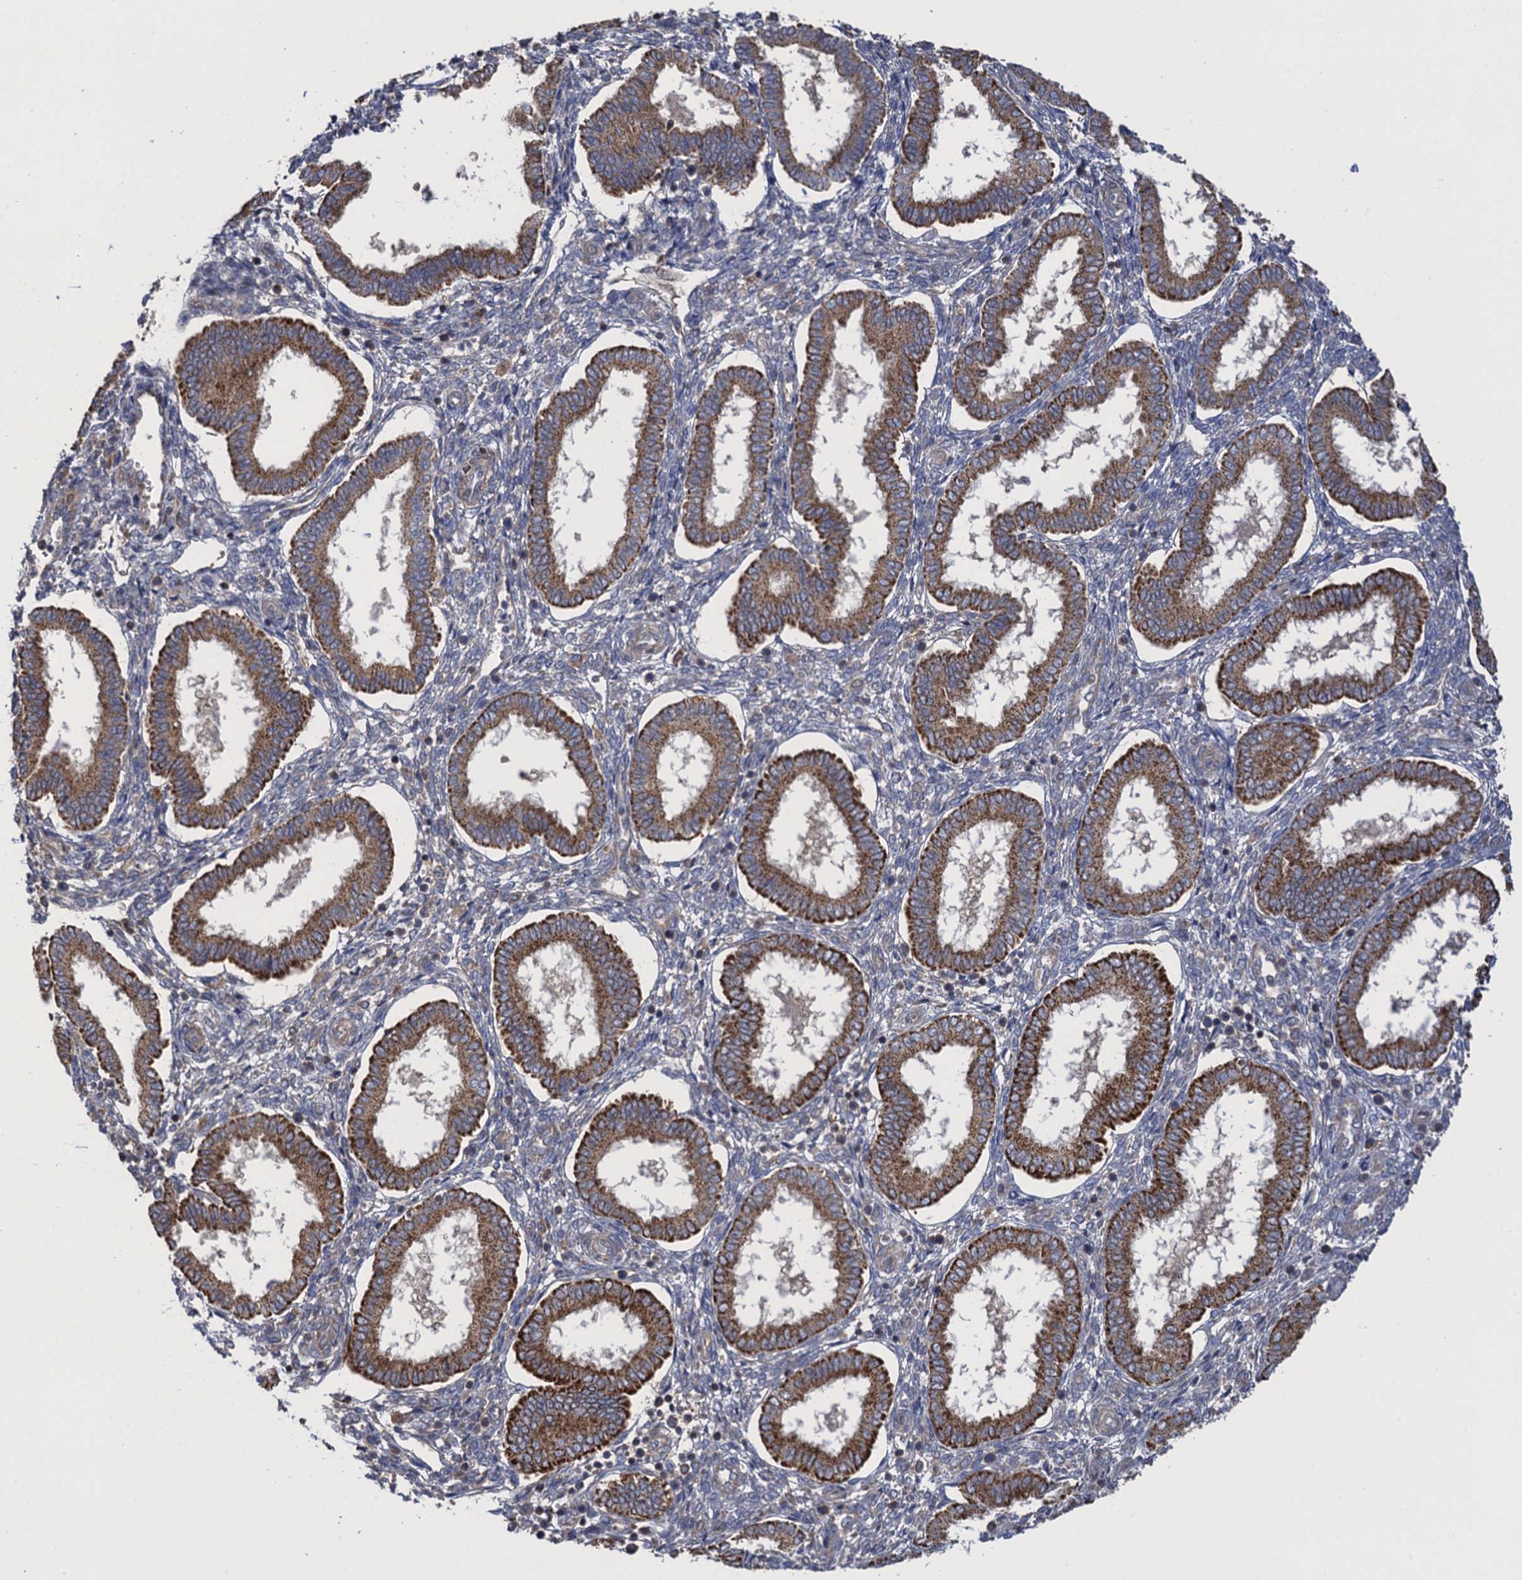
{"staining": {"intensity": "negative", "quantity": "none", "location": "none"}, "tissue": "endometrium", "cell_type": "Cells in endometrial stroma", "image_type": "normal", "snomed": [{"axis": "morphology", "description": "Normal tissue, NOS"}, {"axis": "topography", "description": "Endometrium"}], "caption": "Protein analysis of normal endometrium reveals no significant staining in cells in endometrial stroma.", "gene": "WDR88", "patient": {"sex": "female", "age": 24}}